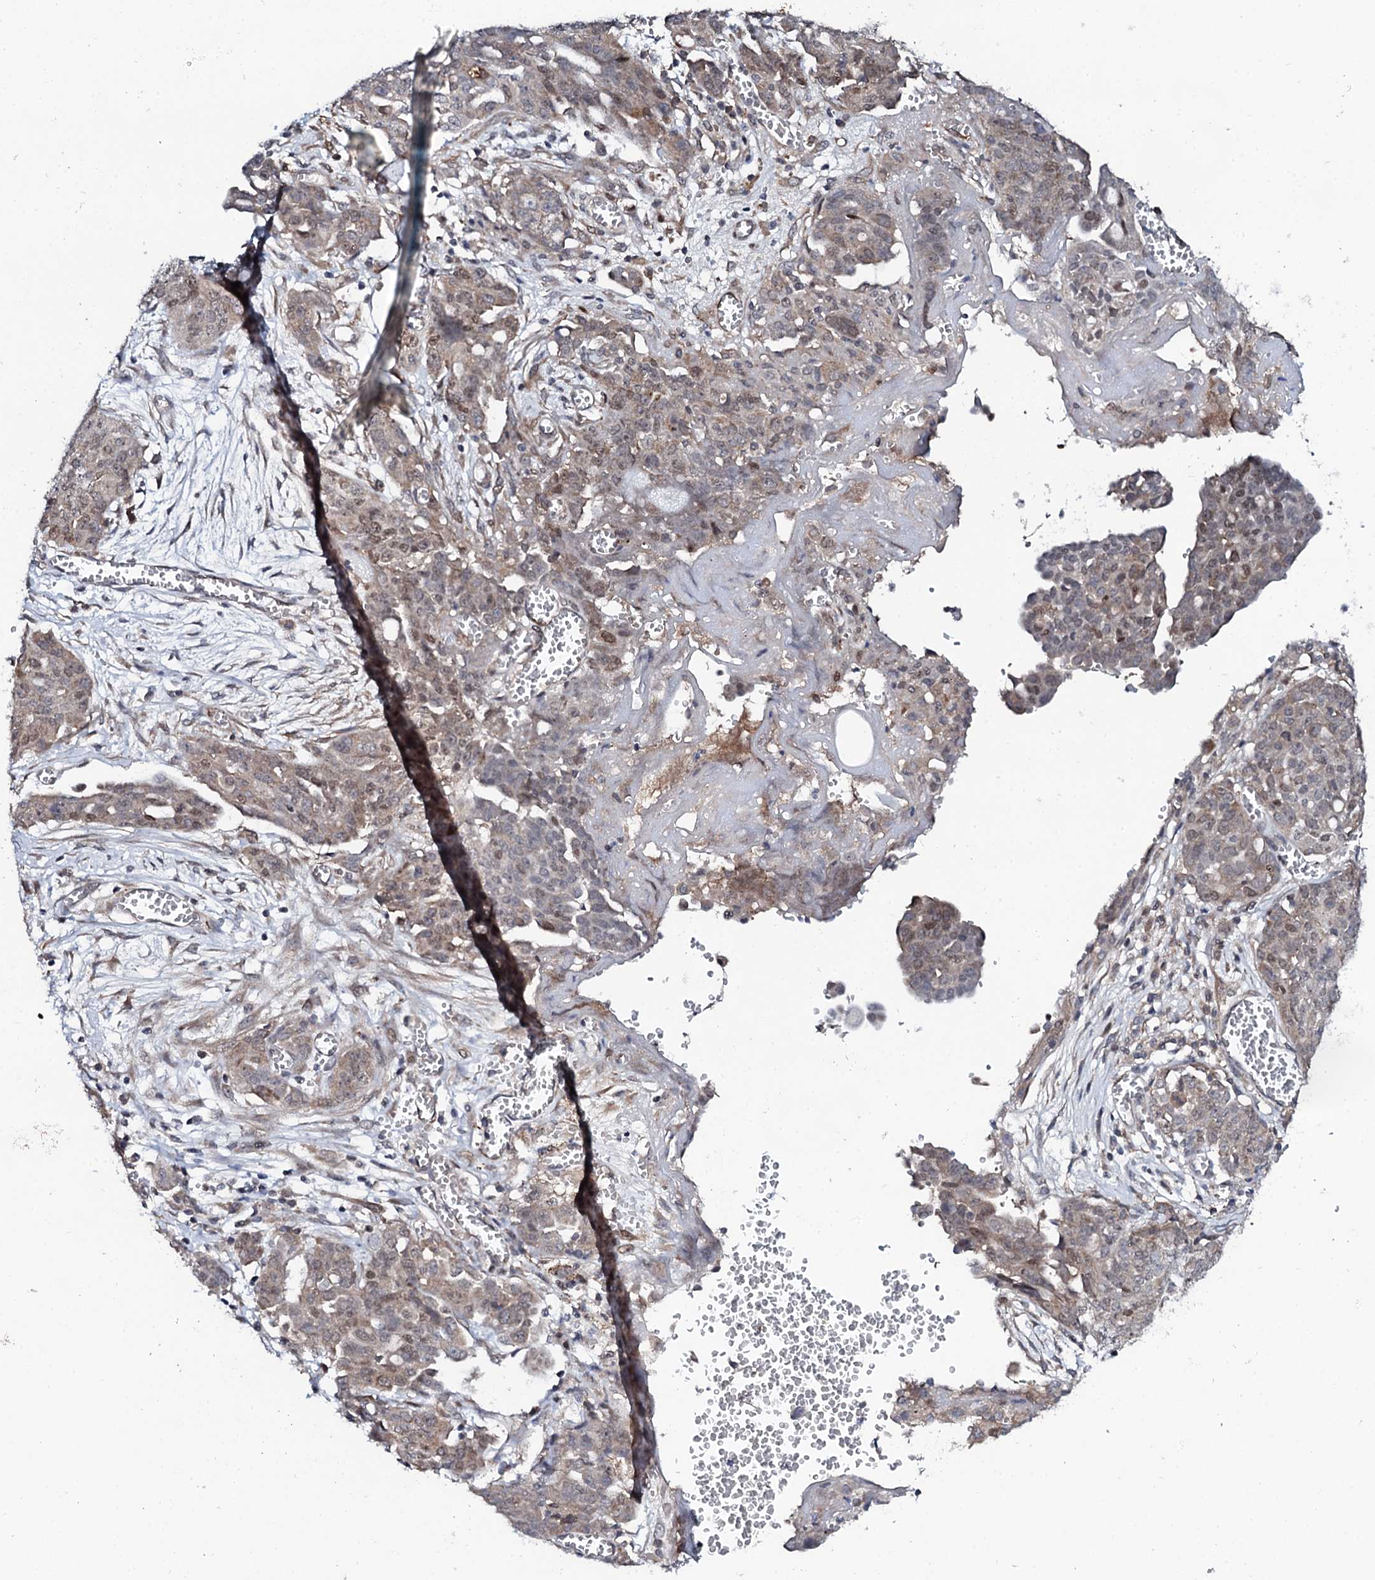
{"staining": {"intensity": "weak", "quantity": "25%-75%", "location": "cytoplasmic/membranous,nuclear"}, "tissue": "ovarian cancer", "cell_type": "Tumor cells", "image_type": "cancer", "snomed": [{"axis": "morphology", "description": "Cystadenocarcinoma, serous, NOS"}, {"axis": "topography", "description": "Soft tissue"}, {"axis": "topography", "description": "Ovary"}], "caption": "IHC photomicrograph of human ovarian cancer (serous cystadenocarcinoma) stained for a protein (brown), which demonstrates low levels of weak cytoplasmic/membranous and nuclear positivity in about 25%-75% of tumor cells.", "gene": "FAM111A", "patient": {"sex": "female", "age": 57}}